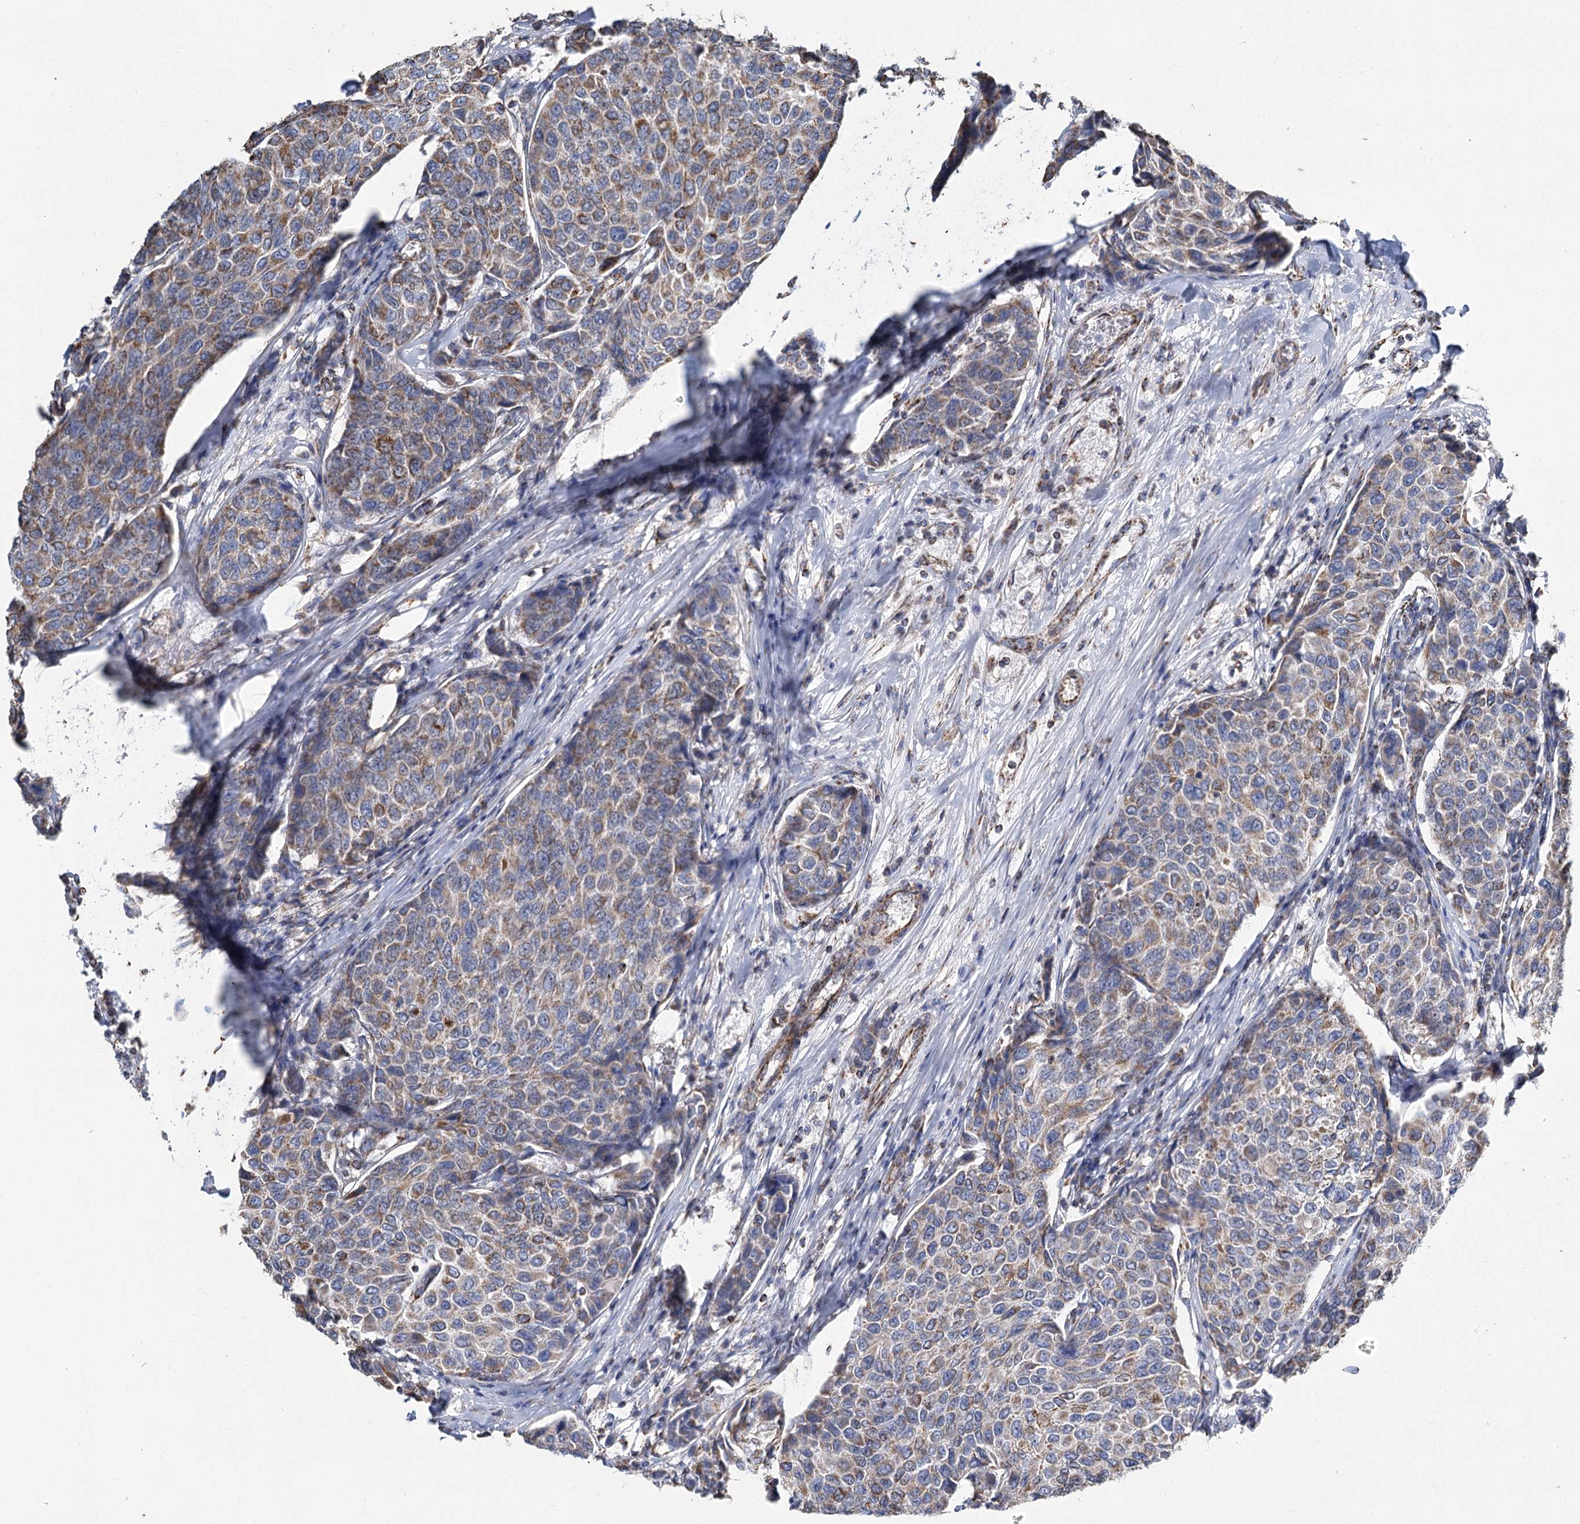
{"staining": {"intensity": "moderate", "quantity": "25%-75%", "location": "cytoplasmic/membranous"}, "tissue": "breast cancer", "cell_type": "Tumor cells", "image_type": "cancer", "snomed": [{"axis": "morphology", "description": "Duct carcinoma"}, {"axis": "topography", "description": "Breast"}], "caption": "Immunohistochemistry micrograph of human infiltrating ductal carcinoma (breast) stained for a protein (brown), which shows medium levels of moderate cytoplasmic/membranous staining in about 25%-75% of tumor cells.", "gene": "MRPL44", "patient": {"sex": "female", "age": 55}}